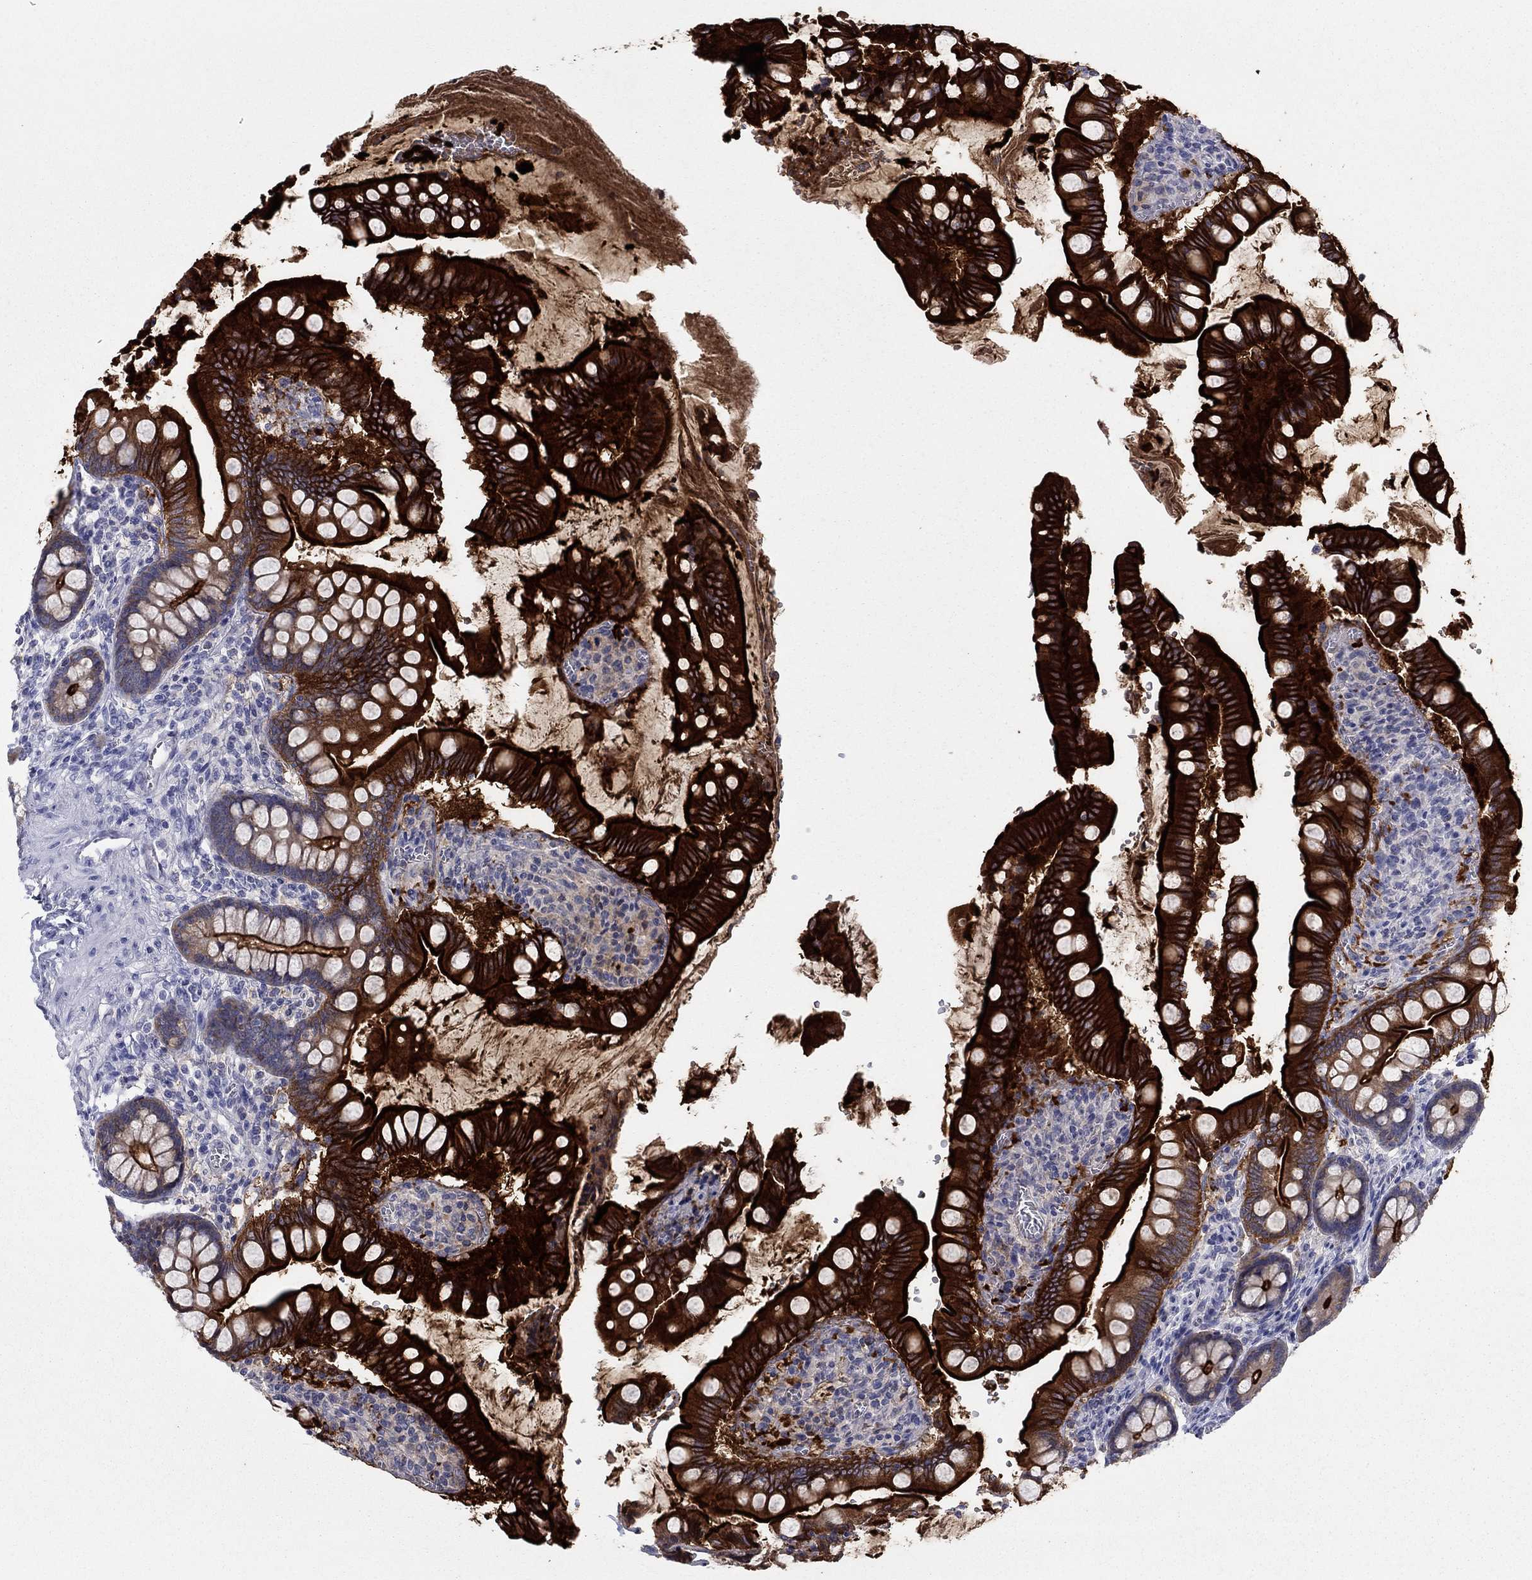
{"staining": {"intensity": "strong", "quantity": ">75%", "location": "cytoplasmic/membranous"}, "tissue": "small intestine", "cell_type": "Glandular cells", "image_type": "normal", "snomed": [{"axis": "morphology", "description": "Normal tissue, NOS"}, {"axis": "topography", "description": "Small intestine"}], "caption": "A photomicrograph of human small intestine stained for a protein reveals strong cytoplasmic/membranous brown staining in glandular cells. The staining was performed using DAB to visualize the protein expression in brown, while the nuclei were stained in blue with hematoxylin (Magnification: 20x).", "gene": "PLS1", "patient": {"sex": "female", "age": 56}}